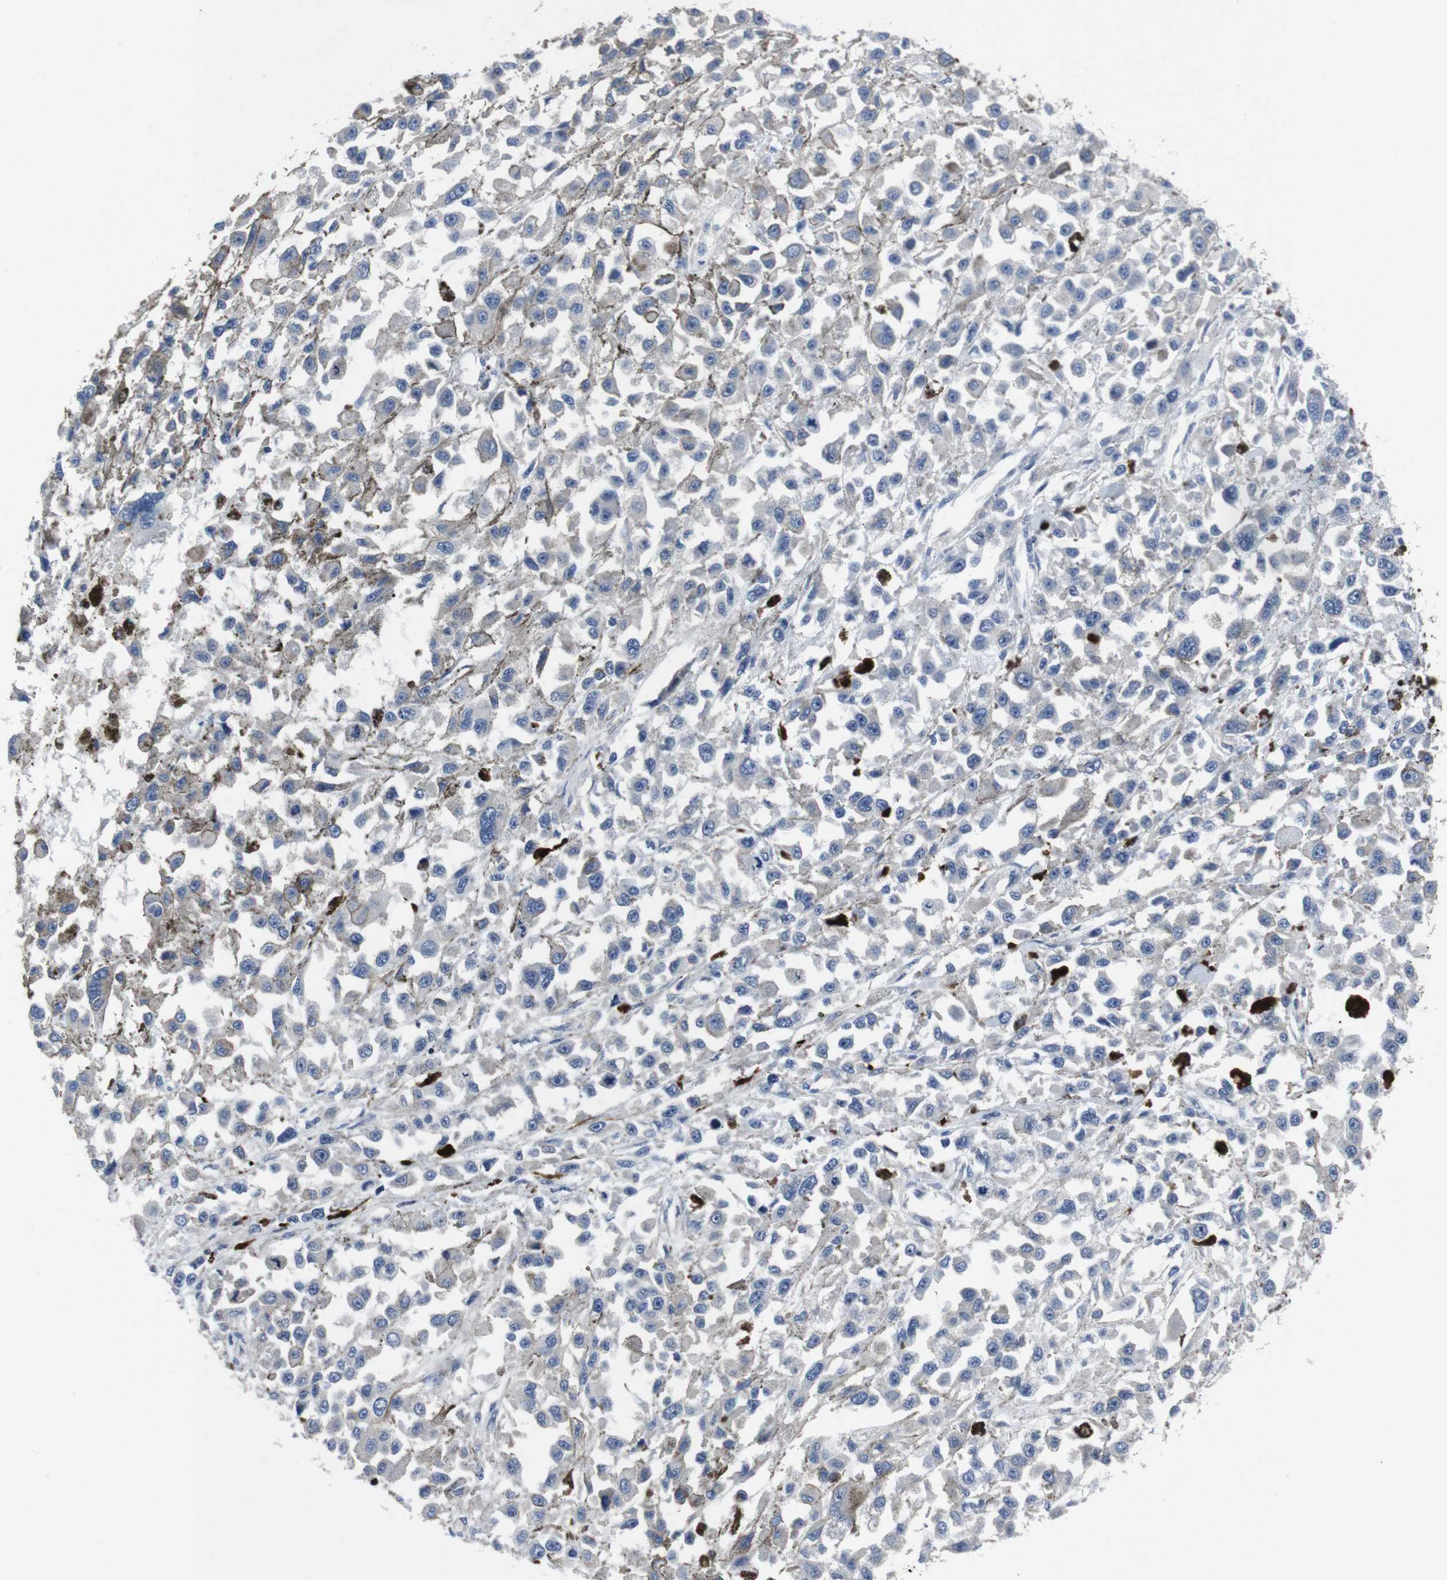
{"staining": {"intensity": "negative", "quantity": "none", "location": "none"}, "tissue": "melanoma", "cell_type": "Tumor cells", "image_type": "cancer", "snomed": [{"axis": "morphology", "description": "Malignant melanoma, Metastatic site"}, {"axis": "topography", "description": "Lymph node"}], "caption": "Tumor cells are negative for protein expression in human melanoma.", "gene": "STAT4", "patient": {"sex": "male", "age": 59}}